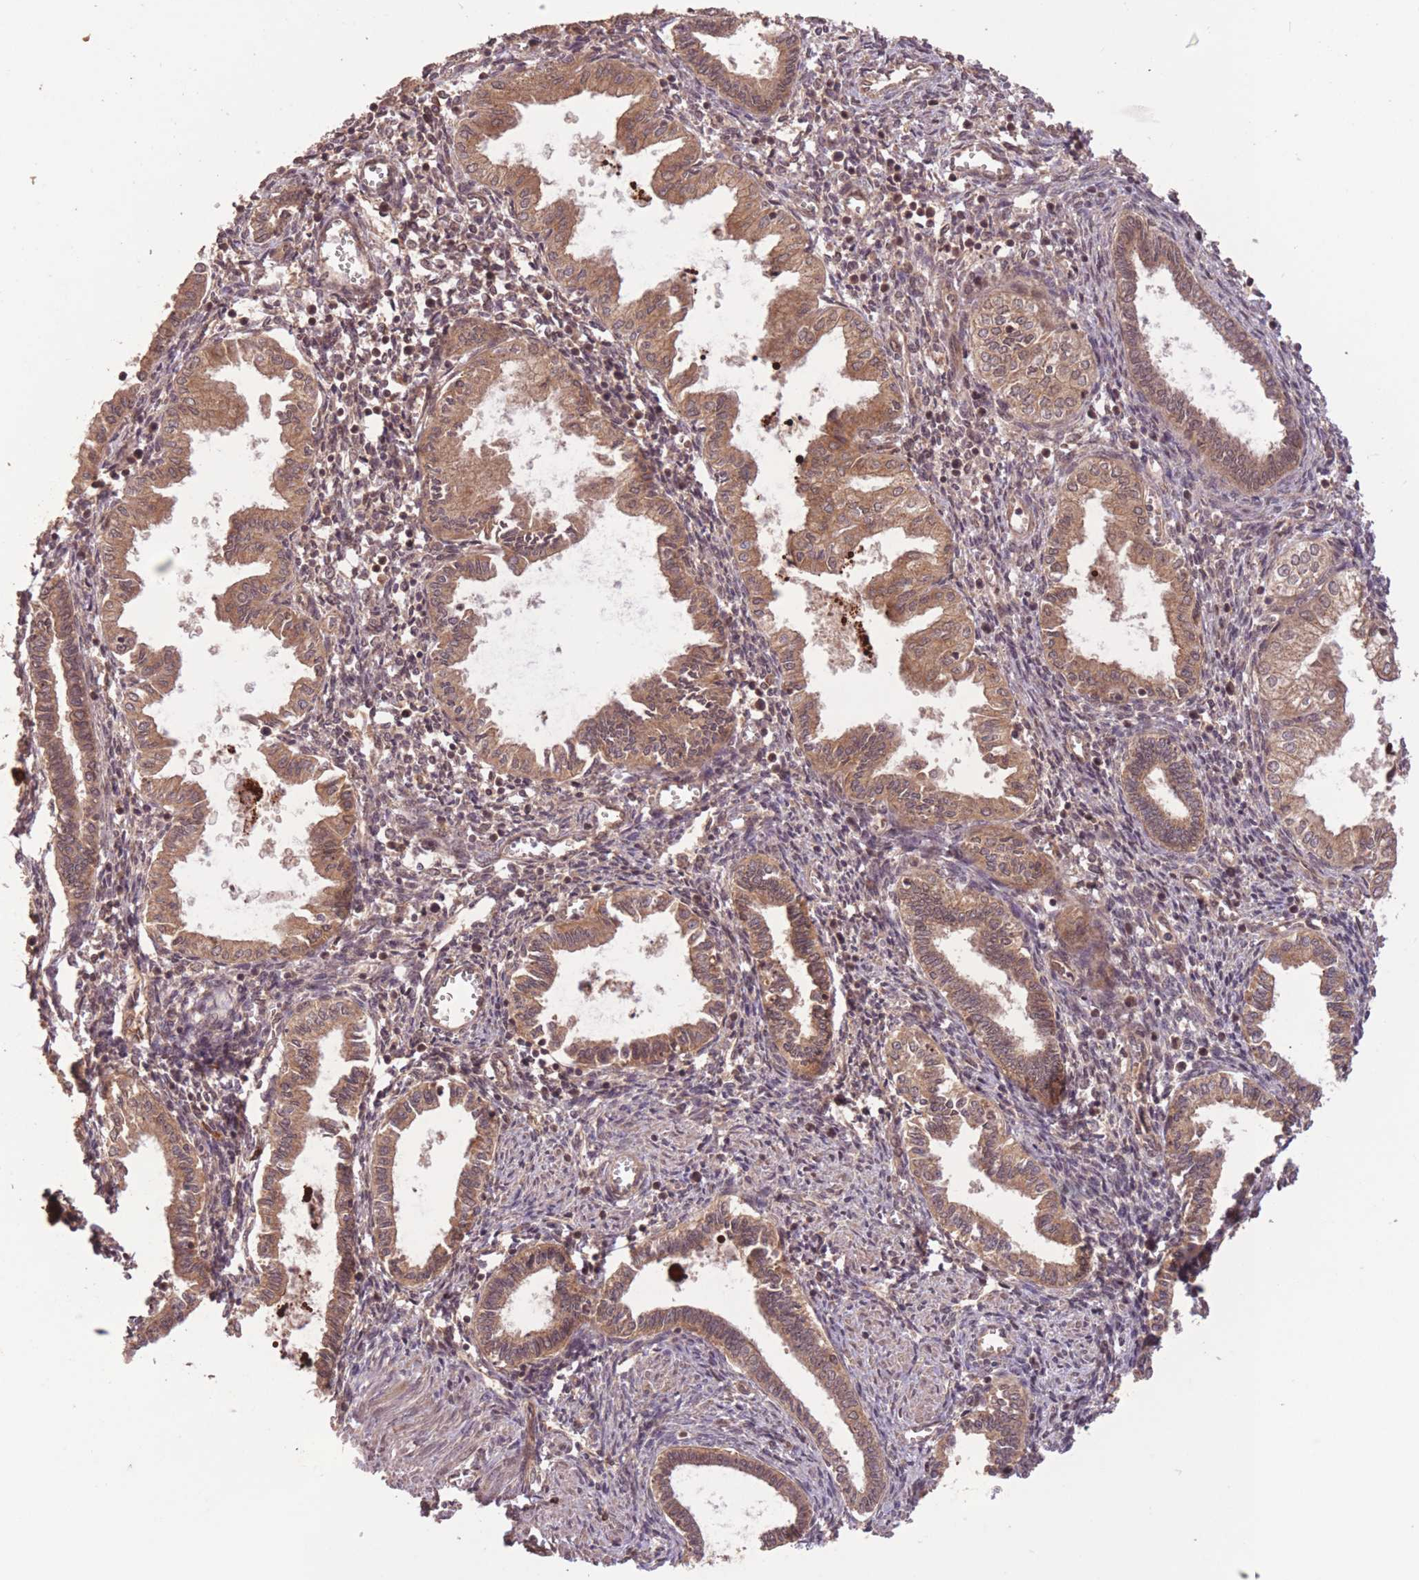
{"staining": {"intensity": "moderate", "quantity": "25%-75%", "location": "cytoplasmic/membranous"}, "tissue": "endometrium", "cell_type": "Cells in endometrial stroma", "image_type": "normal", "snomed": [{"axis": "morphology", "description": "Normal tissue, NOS"}, {"axis": "topography", "description": "Endometrium"}], "caption": "Cells in endometrial stroma exhibit medium levels of moderate cytoplasmic/membranous staining in approximately 25%-75% of cells in unremarkable endometrium. The staining was performed using DAB (3,3'-diaminobenzidine) to visualize the protein expression in brown, while the nuclei were stained in blue with hematoxylin (Magnification: 20x).", "gene": "ERBB3", "patient": {"sex": "female", "age": 37}}